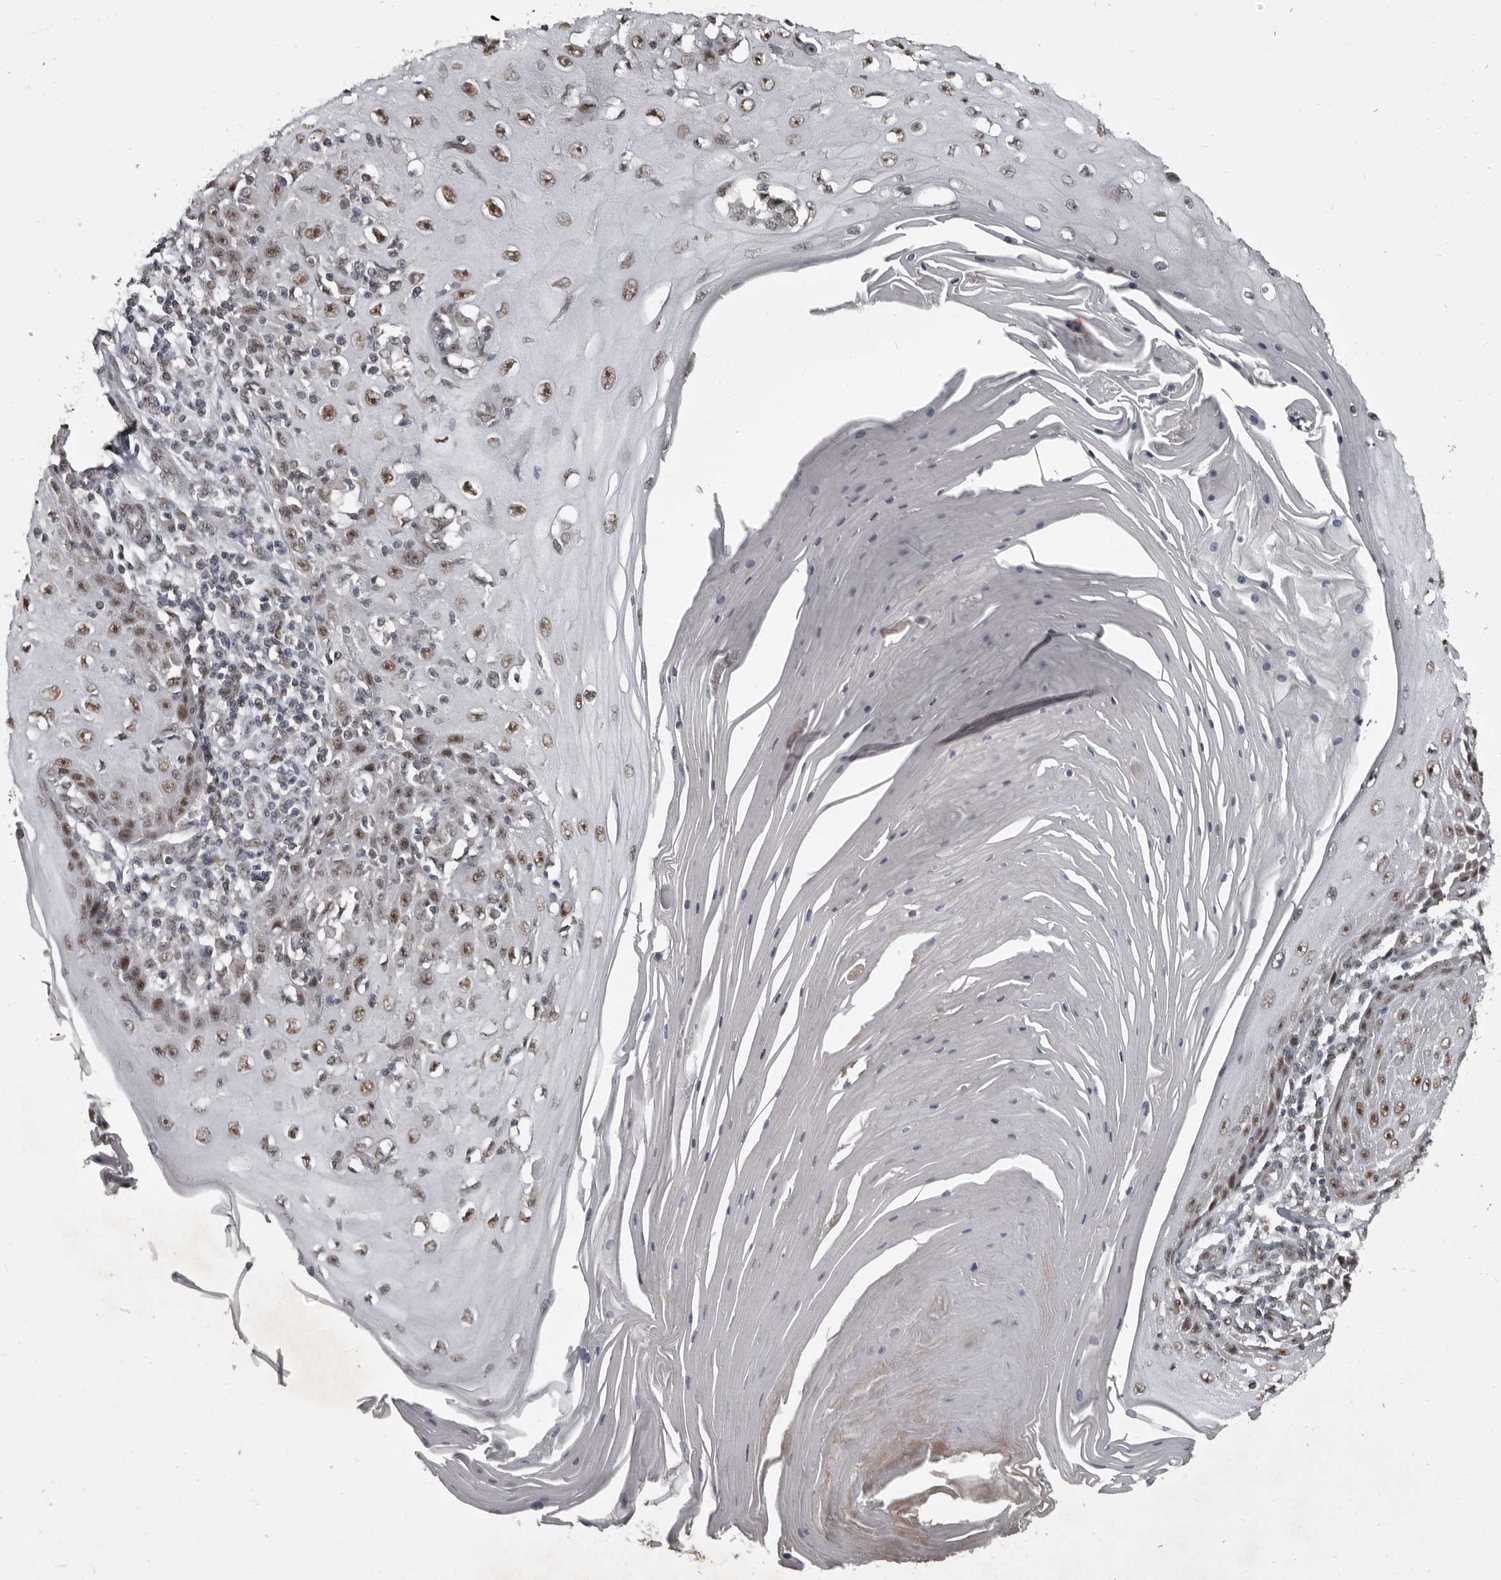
{"staining": {"intensity": "moderate", "quantity": "25%-75%", "location": "nuclear"}, "tissue": "skin cancer", "cell_type": "Tumor cells", "image_type": "cancer", "snomed": [{"axis": "morphology", "description": "Squamous cell carcinoma, NOS"}, {"axis": "topography", "description": "Skin"}], "caption": "This micrograph demonstrates immunohistochemistry (IHC) staining of human skin cancer, with medium moderate nuclear staining in about 25%-75% of tumor cells.", "gene": "CHD1L", "patient": {"sex": "female", "age": 73}}